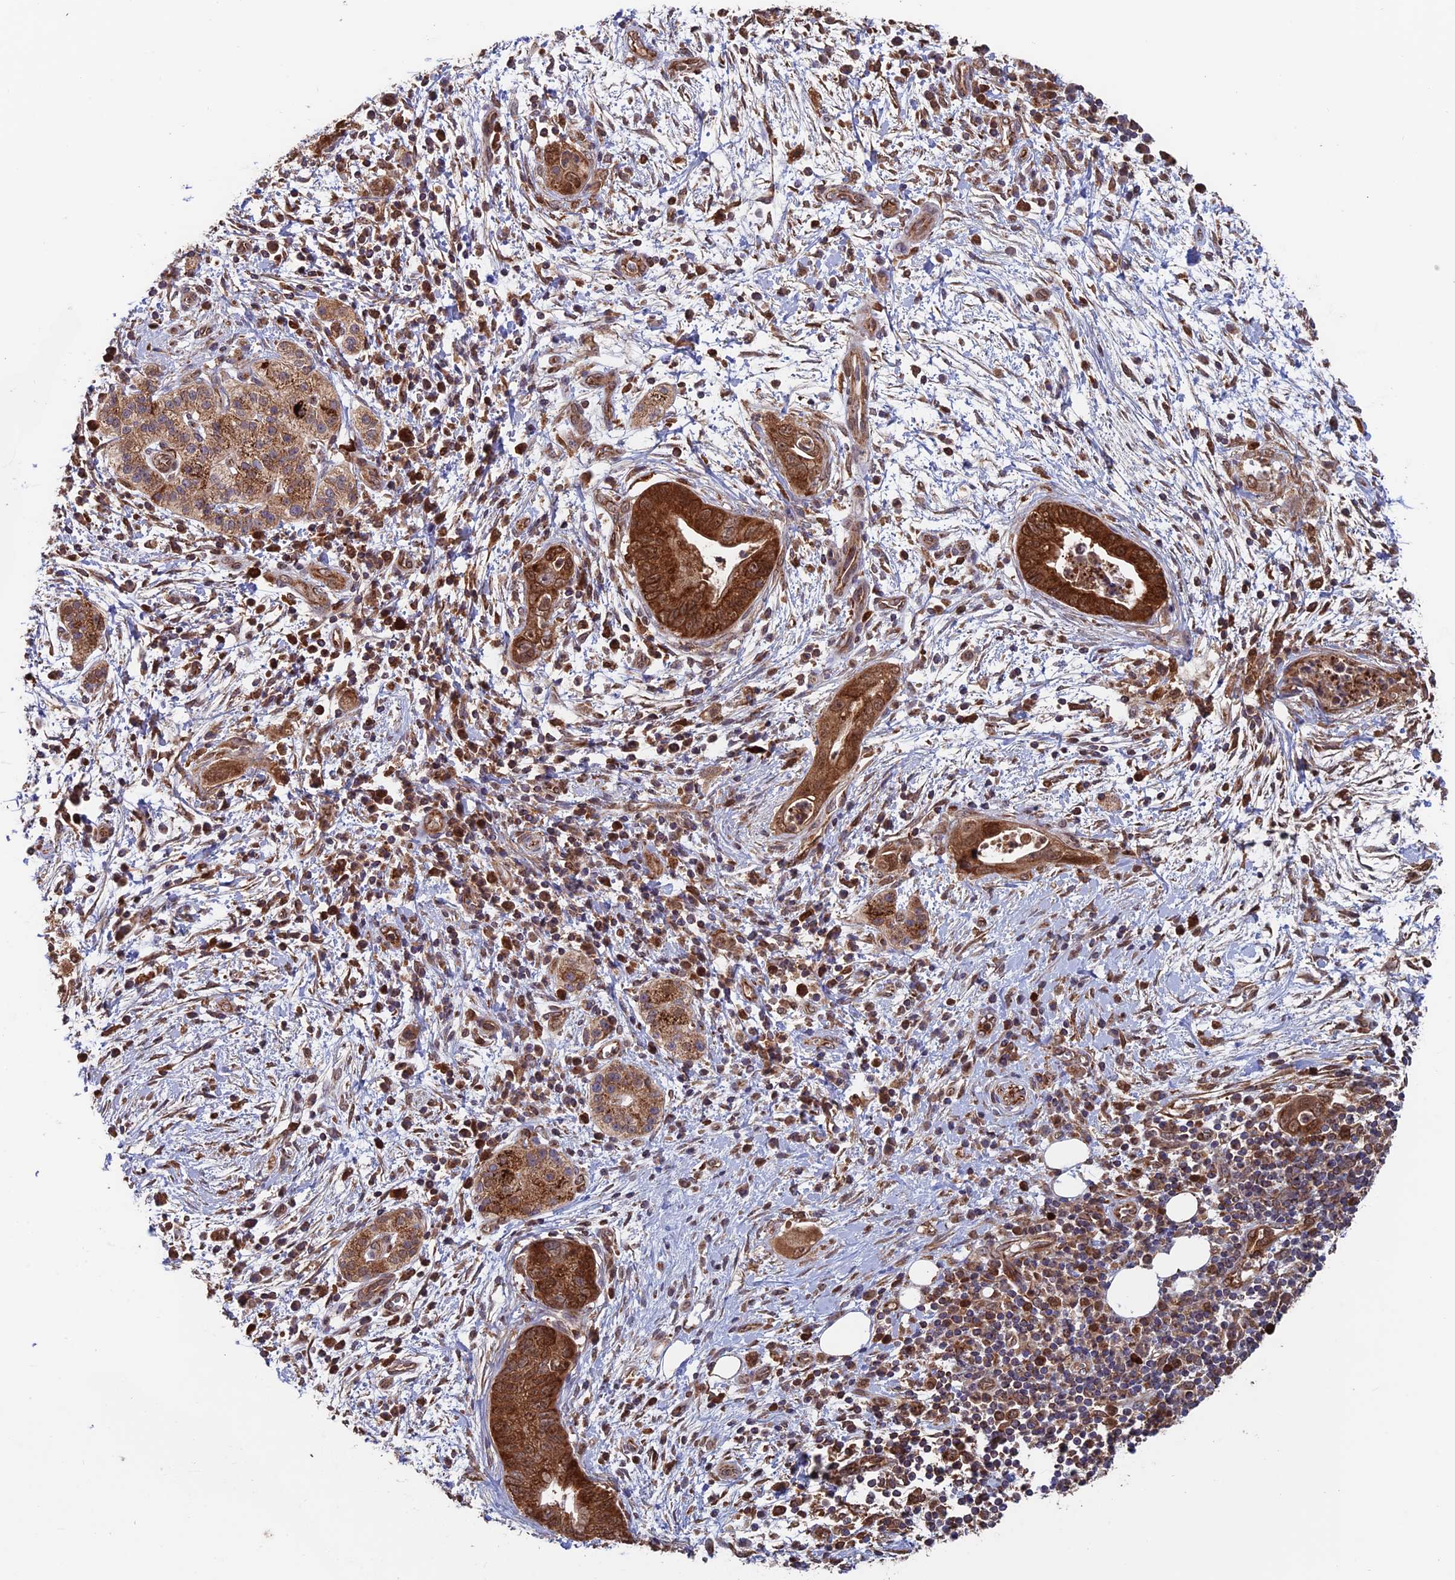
{"staining": {"intensity": "strong", "quantity": ">75%", "location": "cytoplasmic/membranous"}, "tissue": "pancreatic cancer", "cell_type": "Tumor cells", "image_type": "cancer", "snomed": [{"axis": "morphology", "description": "Adenocarcinoma, NOS"}, {"axis": "topography", "description": "Pancreas"}], "caption": "Pancreatic cancer stained for a protein (brown) exhibits strong cytoplasmic/membranous positive positivity in approximately >75% of tumor cells.", "gene": "DTYMK", "patient": {"sex": "male", "age": 75}}